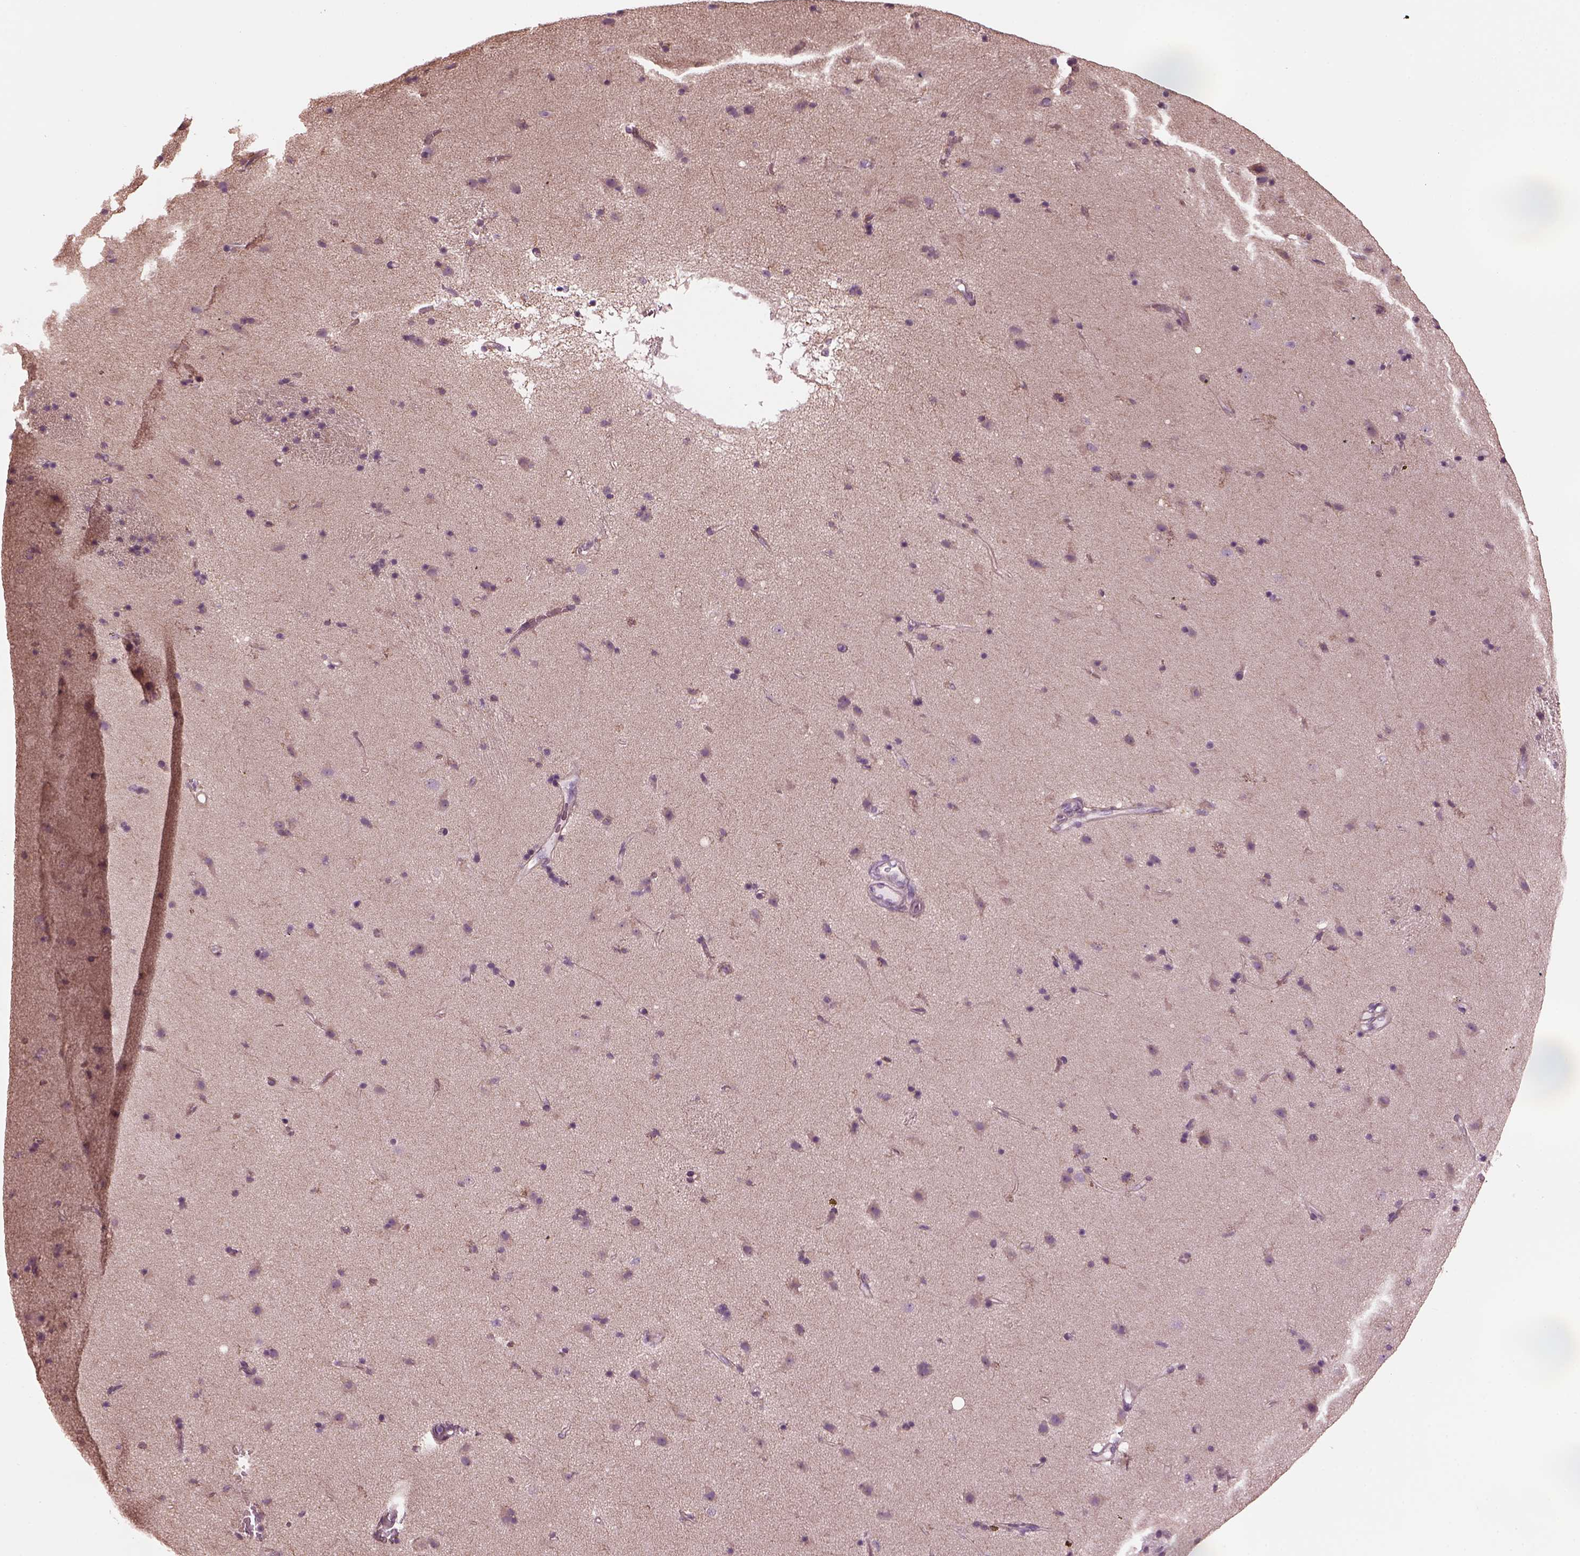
{"staining": {"intensity": "negative", "quantity": "none", "location": "none"}, "tissue": "caudate", "cell_type": "Glial cells", "image_type": "normal", "snomed": [{"axis": "morphology", "description": "Normal tissue, NOS"}, {"axis": "topography", "description": "Lateral ventricle wall"}], "caption": "DAB (3,3'-diaminobenzidine) immunohistochemical staining of normal caudate shows no significant expression in glial cells. (DAB (3,3'-diaminobenzidine) IHC, high magnification).", "gene": "ODAD1", "patient": {"sex": "female", "age": 71}}